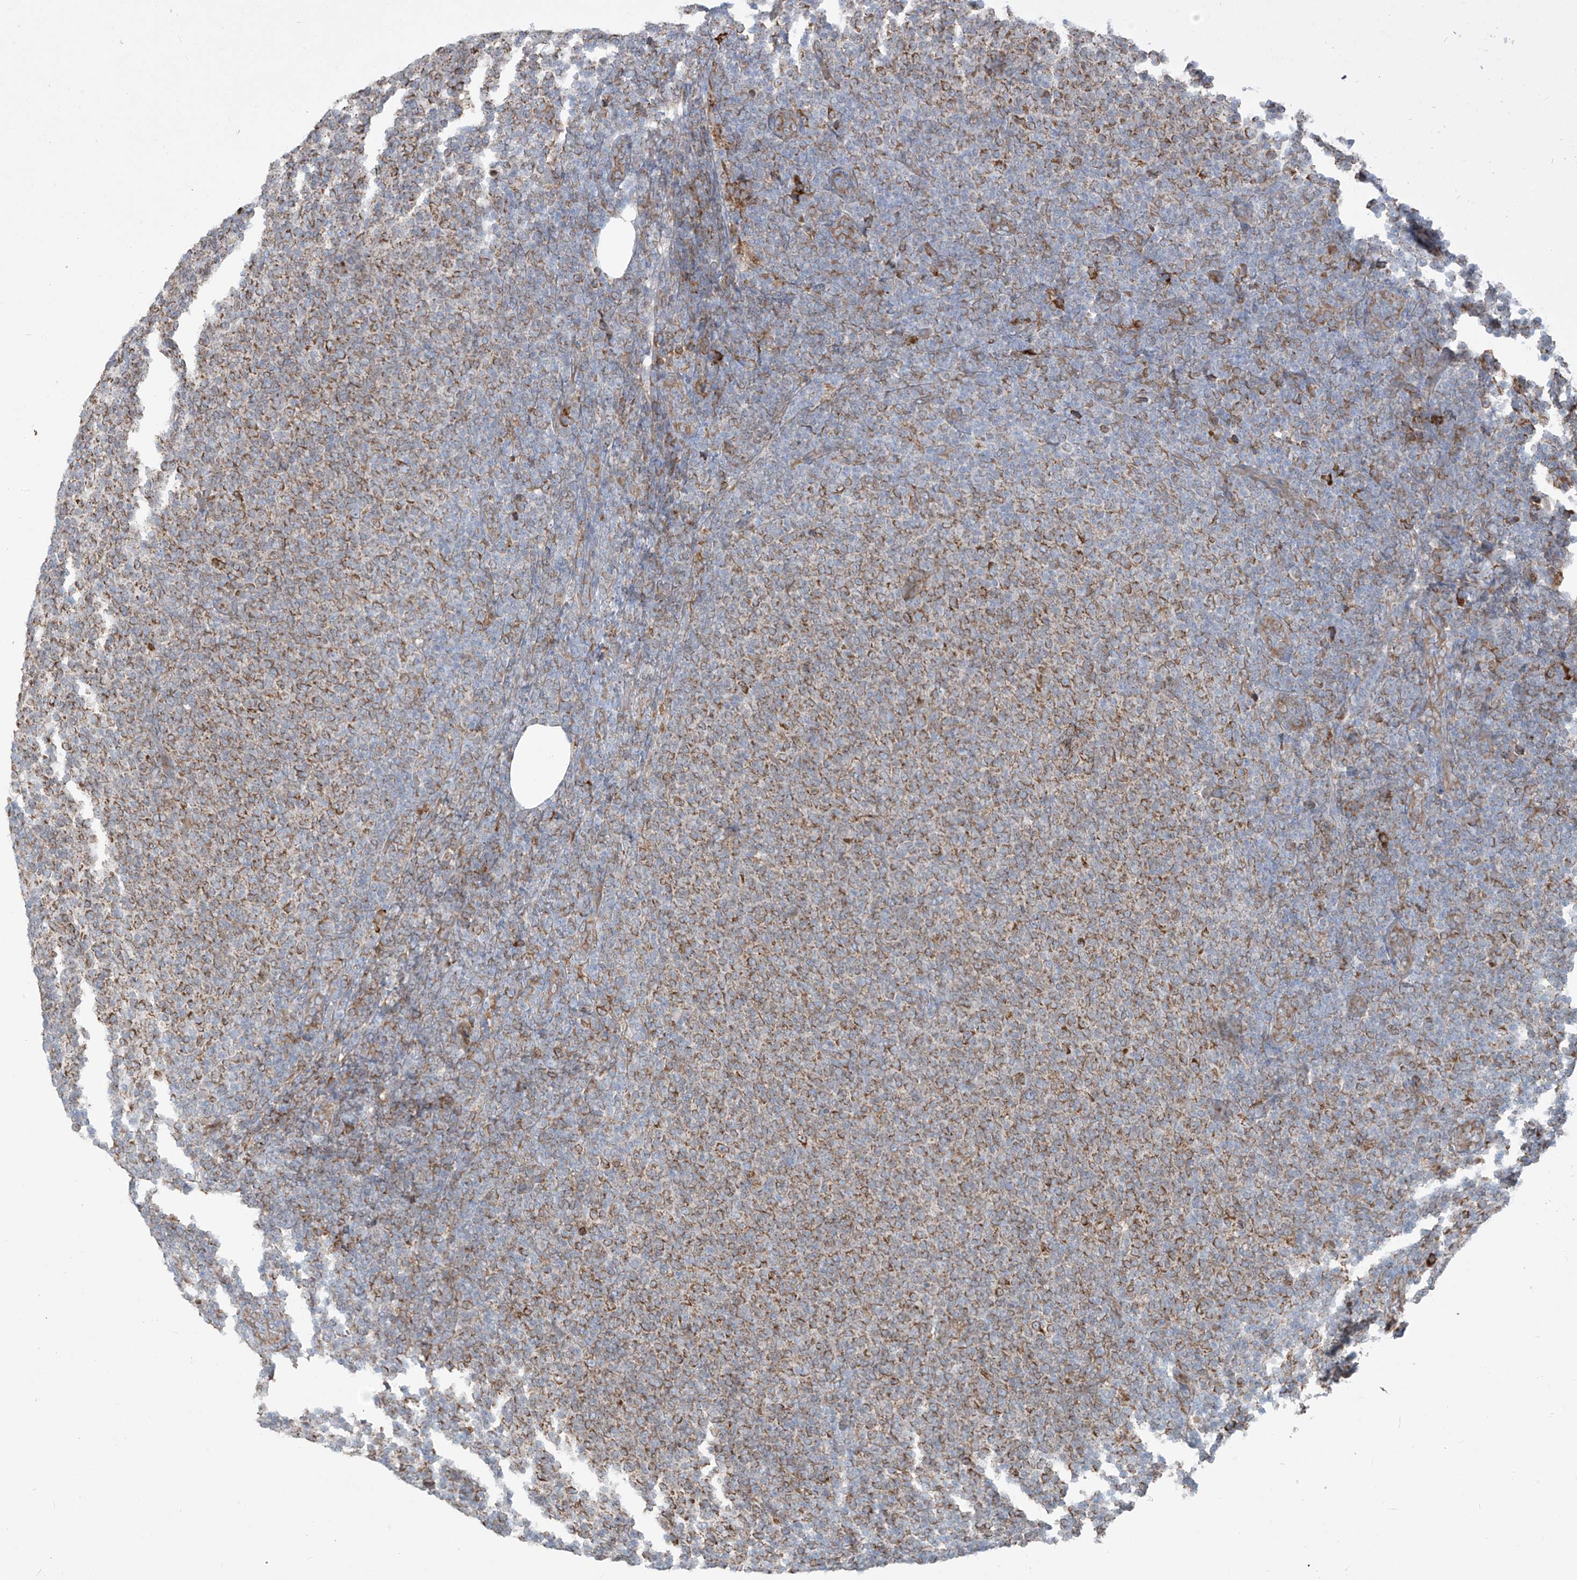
{"staining": {"intensity": "moderate", "quantity": "25%-75%", "location": "cytoplasmic/membranous"}, "tissue": "lymphoma", "cell_type": "Tumor cells", "image_type": "cancer", "snomed": [{"axis": "morphology", "description": "Malignant lymphoma, non-Hodgkin's type, Low grade"}, {"axis": "topography", "description": "Lymph node"}], "caption": "Protein analysis of low-grade malignant lymphoma, non-Hodgkin's type tissue reveals moderate cytoplasmic/membranous positivity in about 25%-75% of tumor cells.", "gene": "KATNIP", "patient": {"sex": "male", "age": 66}}